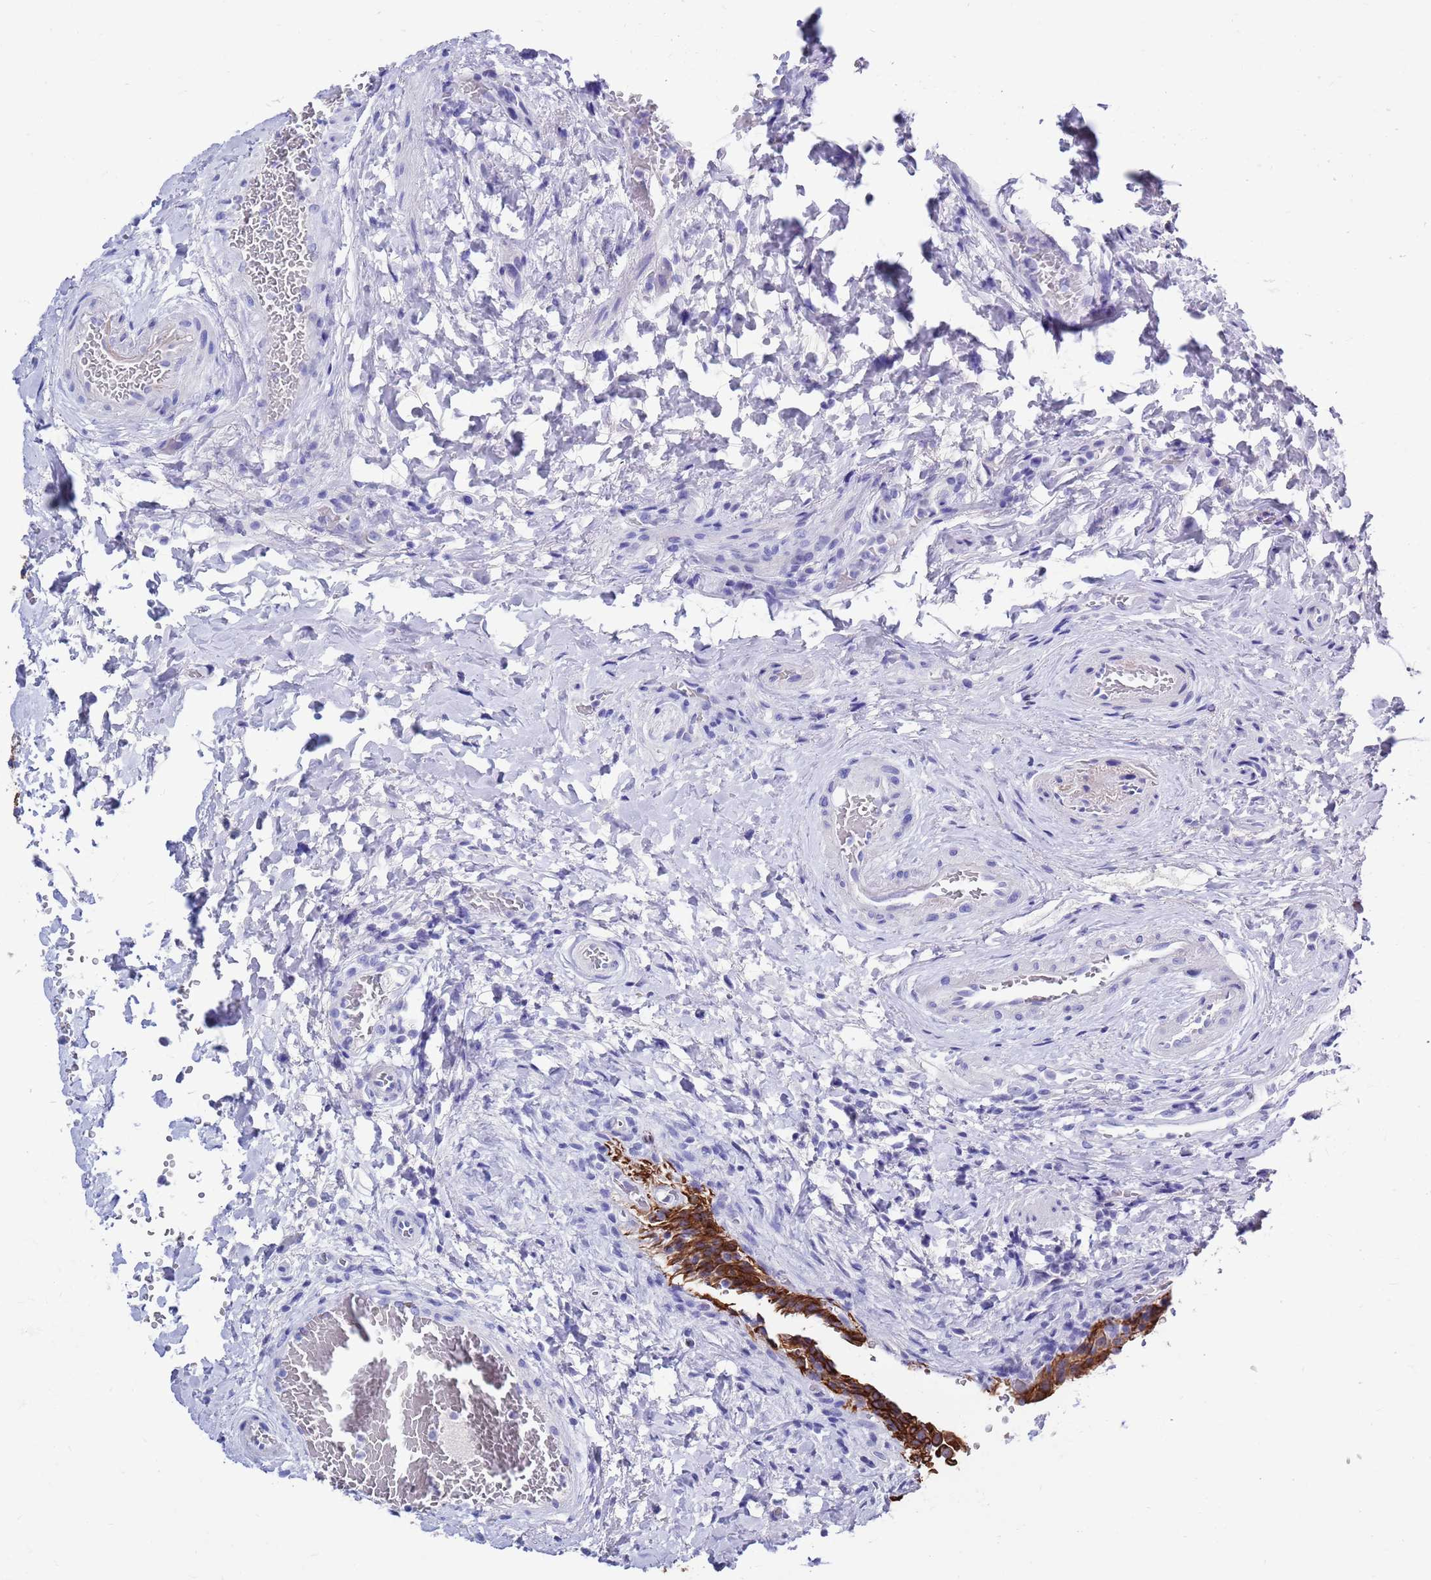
{"staining": {"intensity": "strong", "quantity": ">75%", "location": "cytoplasmic/membranous"}, "tissue": "urinary bladder", "cell_type": "Urothelial cells", "image_type": "normal", "snomed": [{"axis": "morphology", "description": "Normal tissue, NOS"}, {"axis": "morphology", "description": "Inflammation, NOS"}, {"axis": "topography", "description": "Urinary bladder"}], "caption": "Strong cytoplasmic/membranous staining for a protein is identified in approximately >75% of urothelial cells of benign urinary bladder using immunohistochemistry (IHC).", "gene": "MTMR2", "patient": {"sex": "male", "age": 64}}